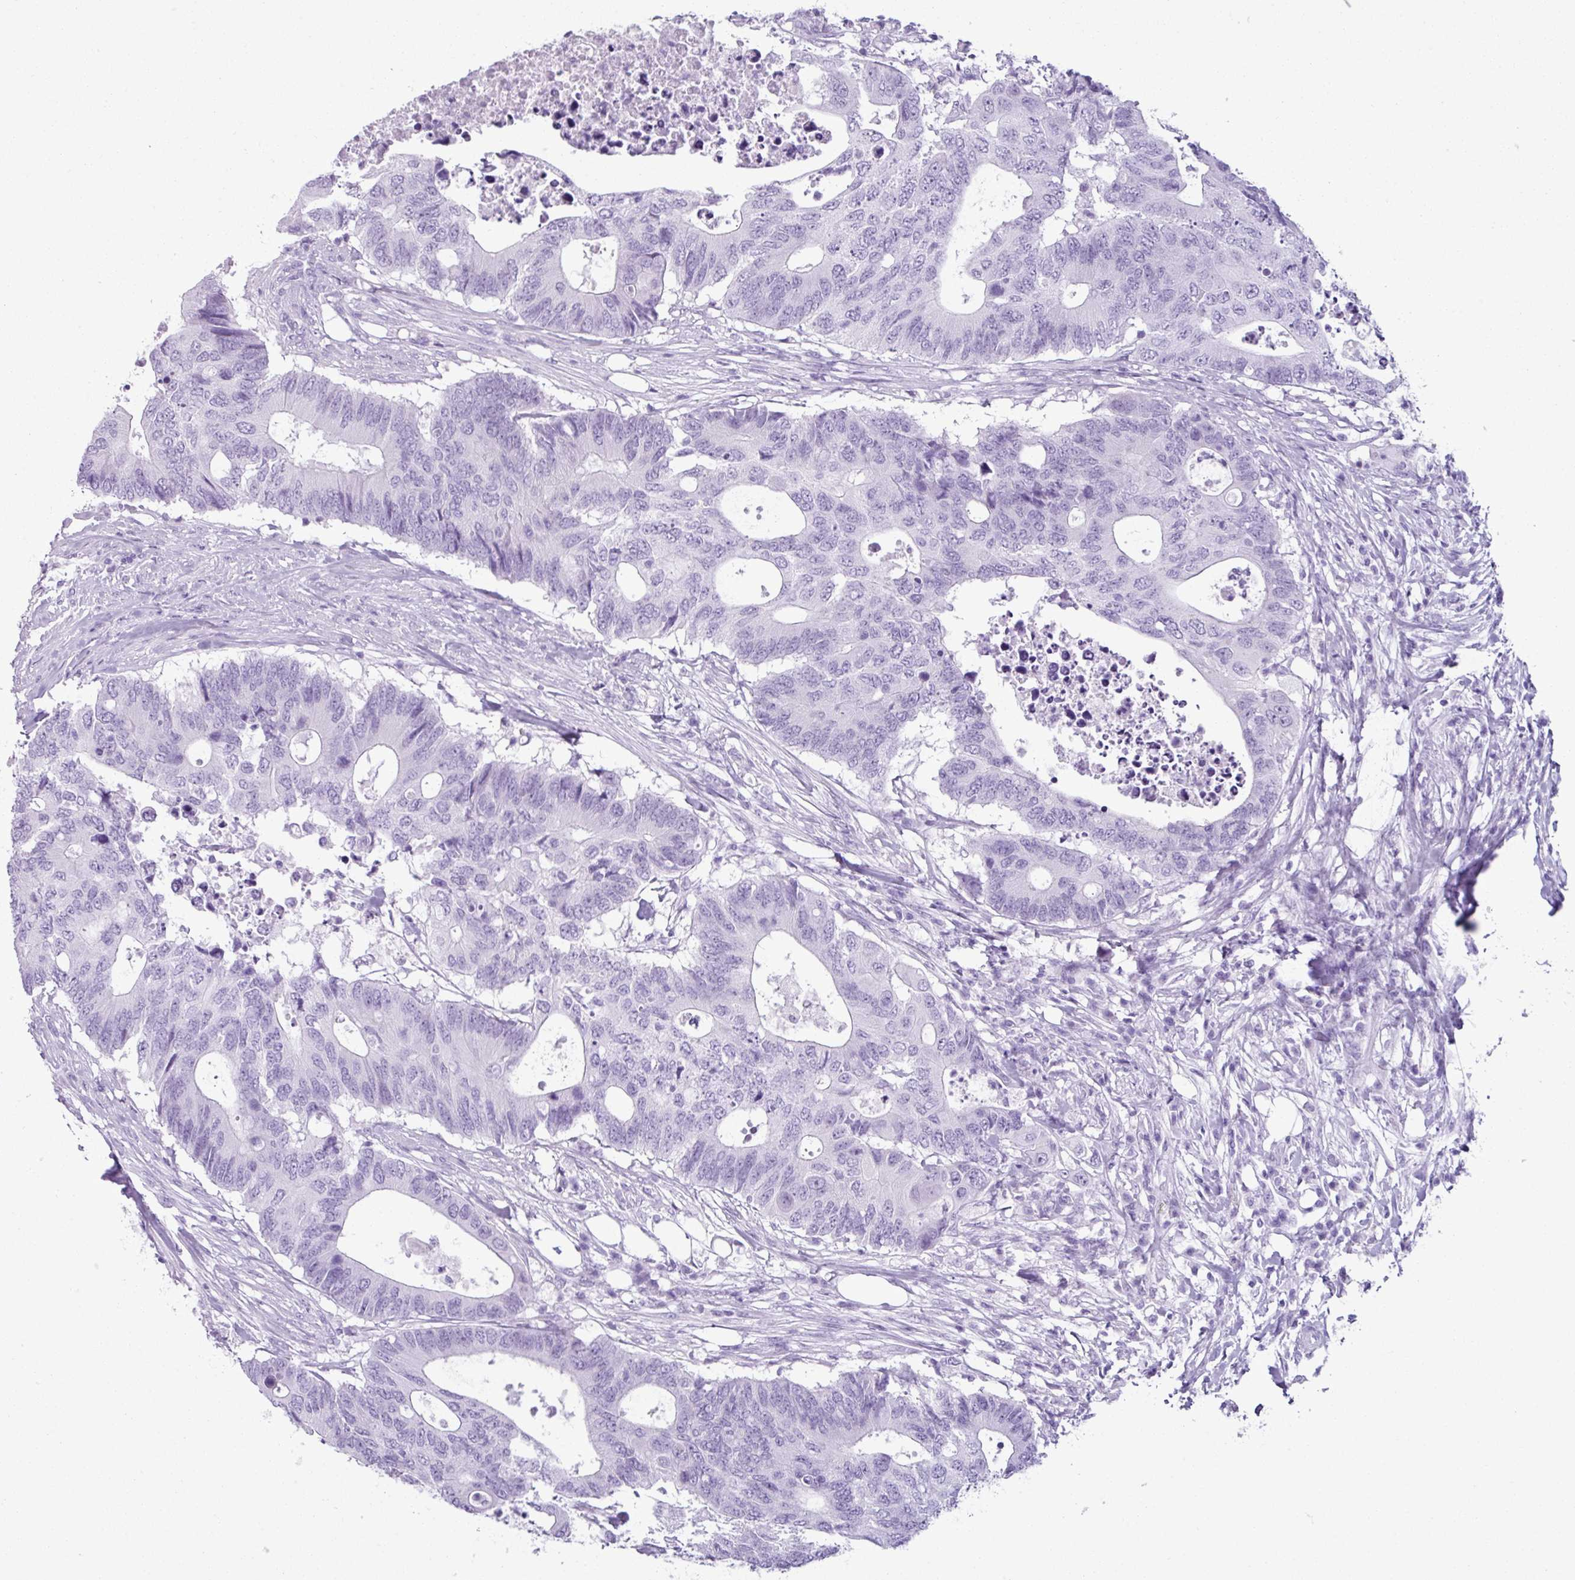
{"staining": {"intensity": "negative", "quantity": "none", "location": "none"}, "tissue": "colorectal cancer", "cell_type": "Tumor cells", "image_type": "cancer", "snomed": [{"axis": "morphology", "description": "Adenocarcinoma, NOS"}, {"axis": "topography", "description": "Colon"}], "caption": "Tumor cells show no significant positivity in colorectal cancer (adenocarcinoma).", "gene": "SCT", "patient": {"sex": "male", "age": 71}}